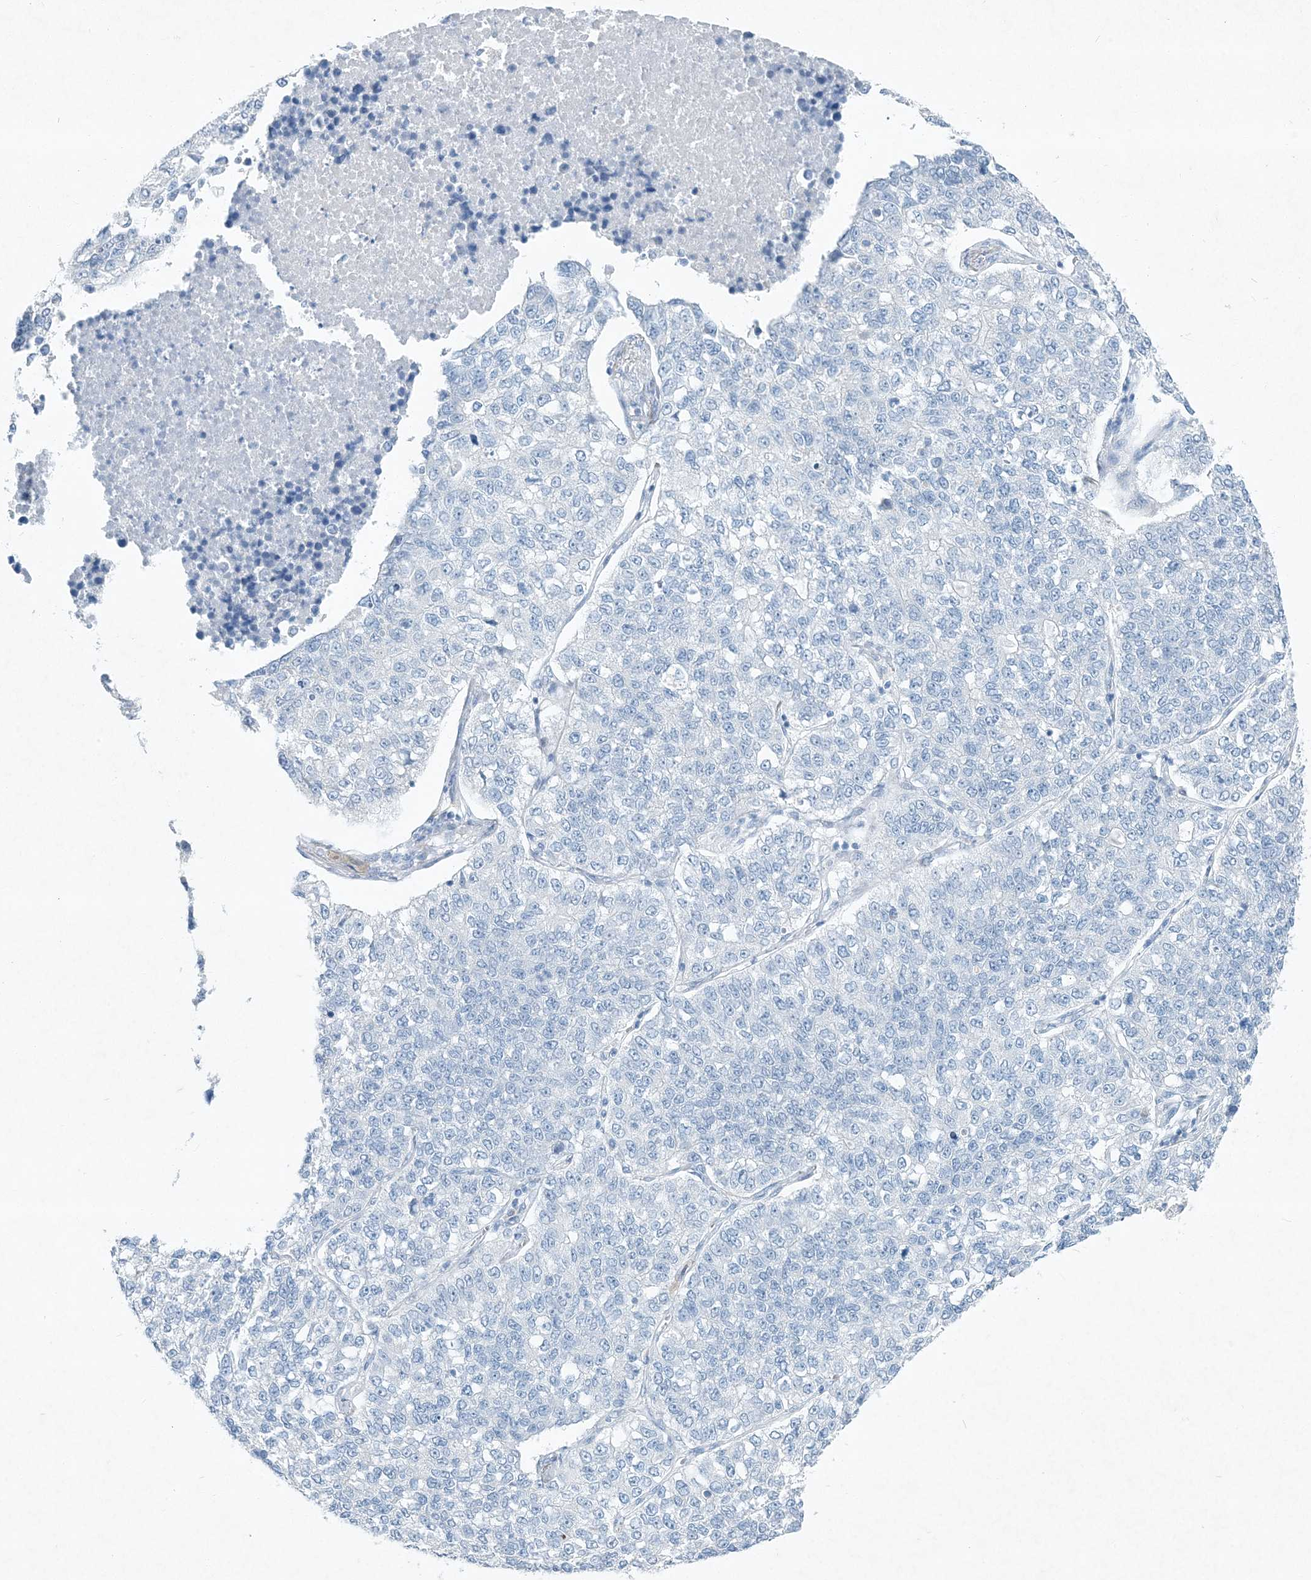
{"staining": {"intensity": "negative", "quantity": "none", "location": "none"}, "tissue": "lung cancer", "cell_type": "Tumor cells", "image_type": "cancer", "snomed": [{"axis": "morphology", "description": "Adenocarcinoma, NOS"}, {"axis": "topography", "description": "Lung"}], "caption": "Immunohistochemistry (IHC) micrograph of human lung adenocarcinoma stained for a protein (brown), which shows no staining in tumor cells. Nuclei are stained in blue.", "gene": "PGM5", "patient": {"sex": "male", "age": 49}}